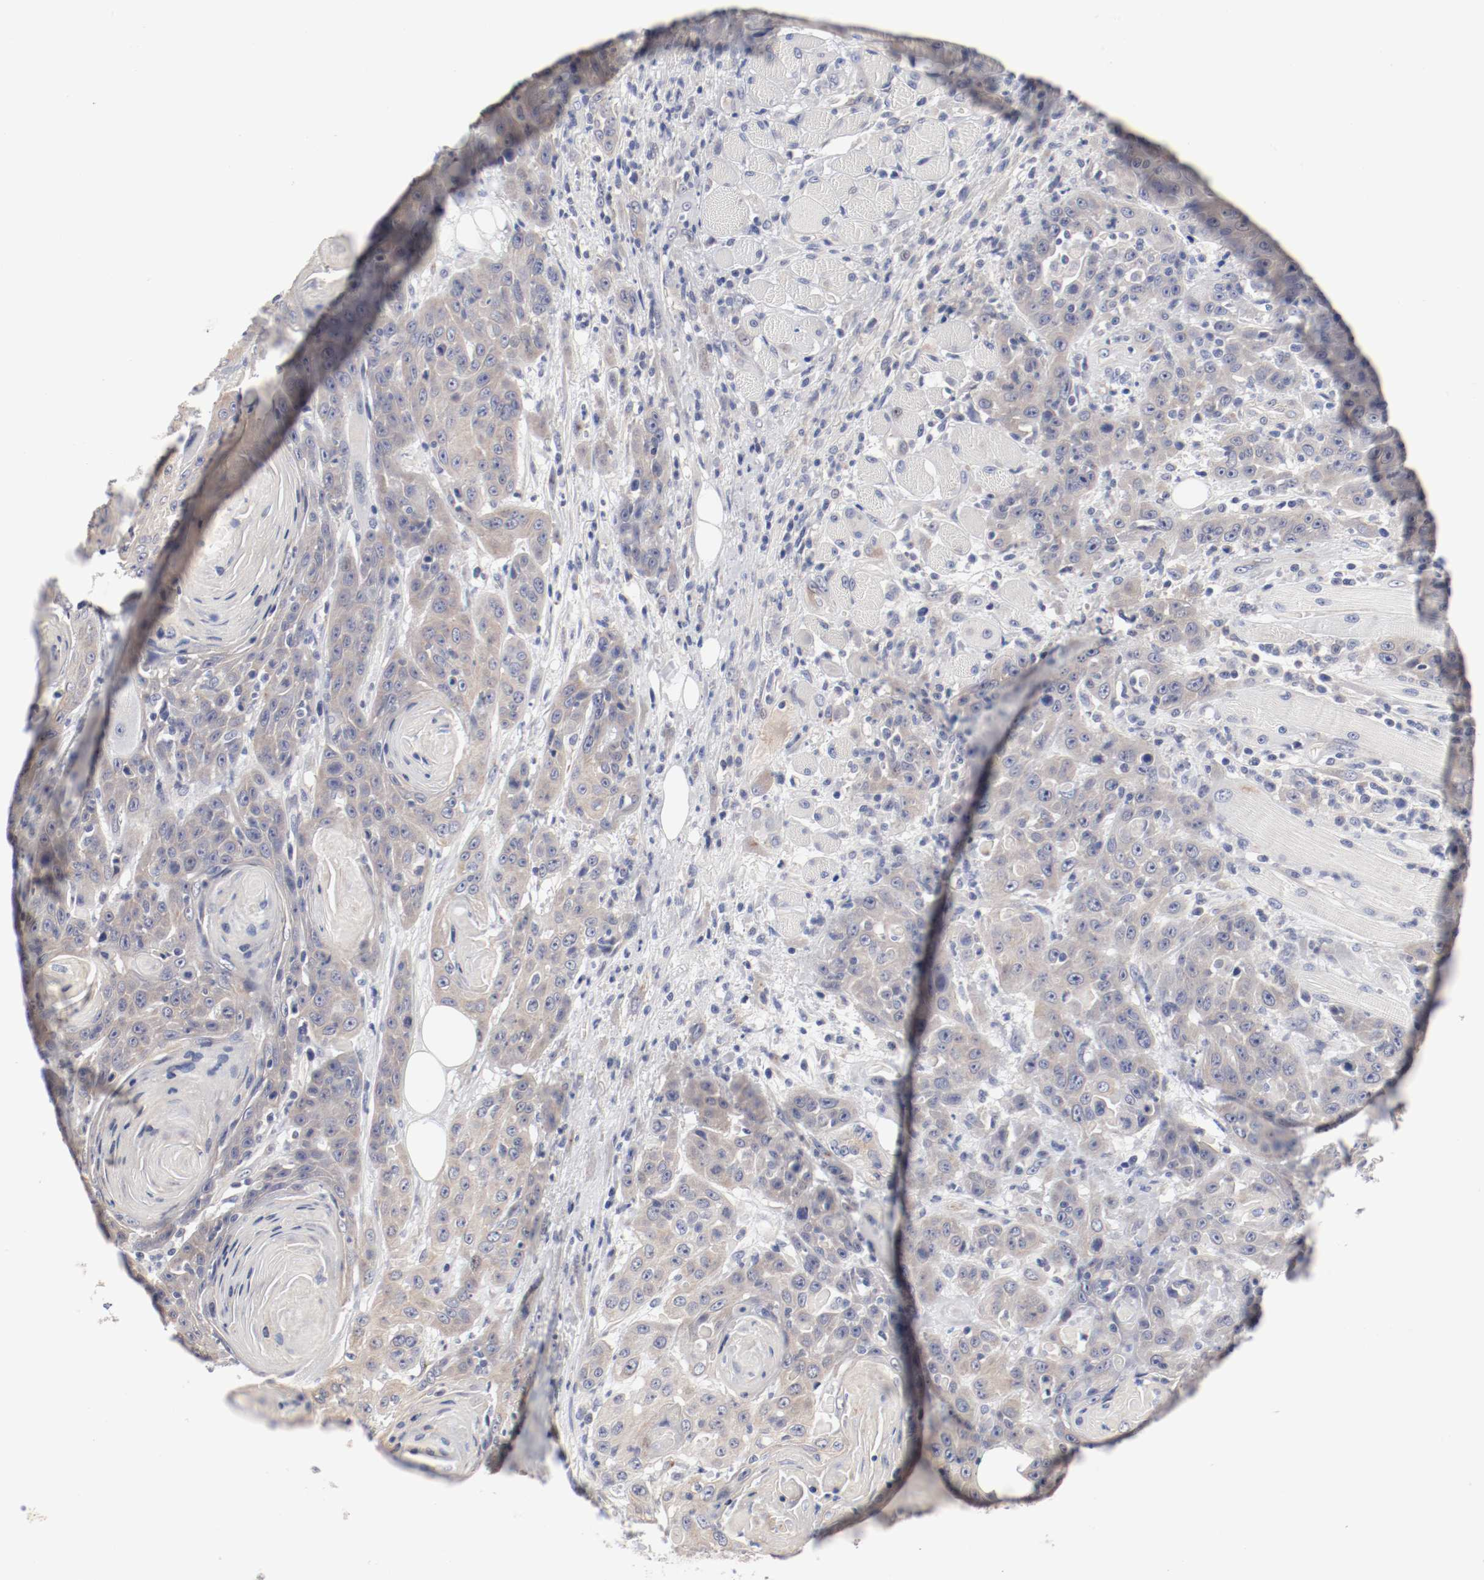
{"staining": {"intensity": "weak", "quantity": ">75%", "location": "cytoplasmic/membranous"}, "tissue": "head and neck cancer", "cell_type": "Tumor cells", "image_type": "cancer", "snomed": [{"axis": "morphology", "description": "Squamous cell carcinoma, NOS"}, {"axis": "topography", "description": "Head-Neck"}], "caption": "High-power microscopy captured an immunohistochemistry (IHC) histopathology image of head and neck cancer (squamous cell carcinoma), revealing weak cytoplasmic/membranous staining in about >75% of tumor cells.", "gene": "GPR143", "patient": {"sex": "female", "age": 84}}